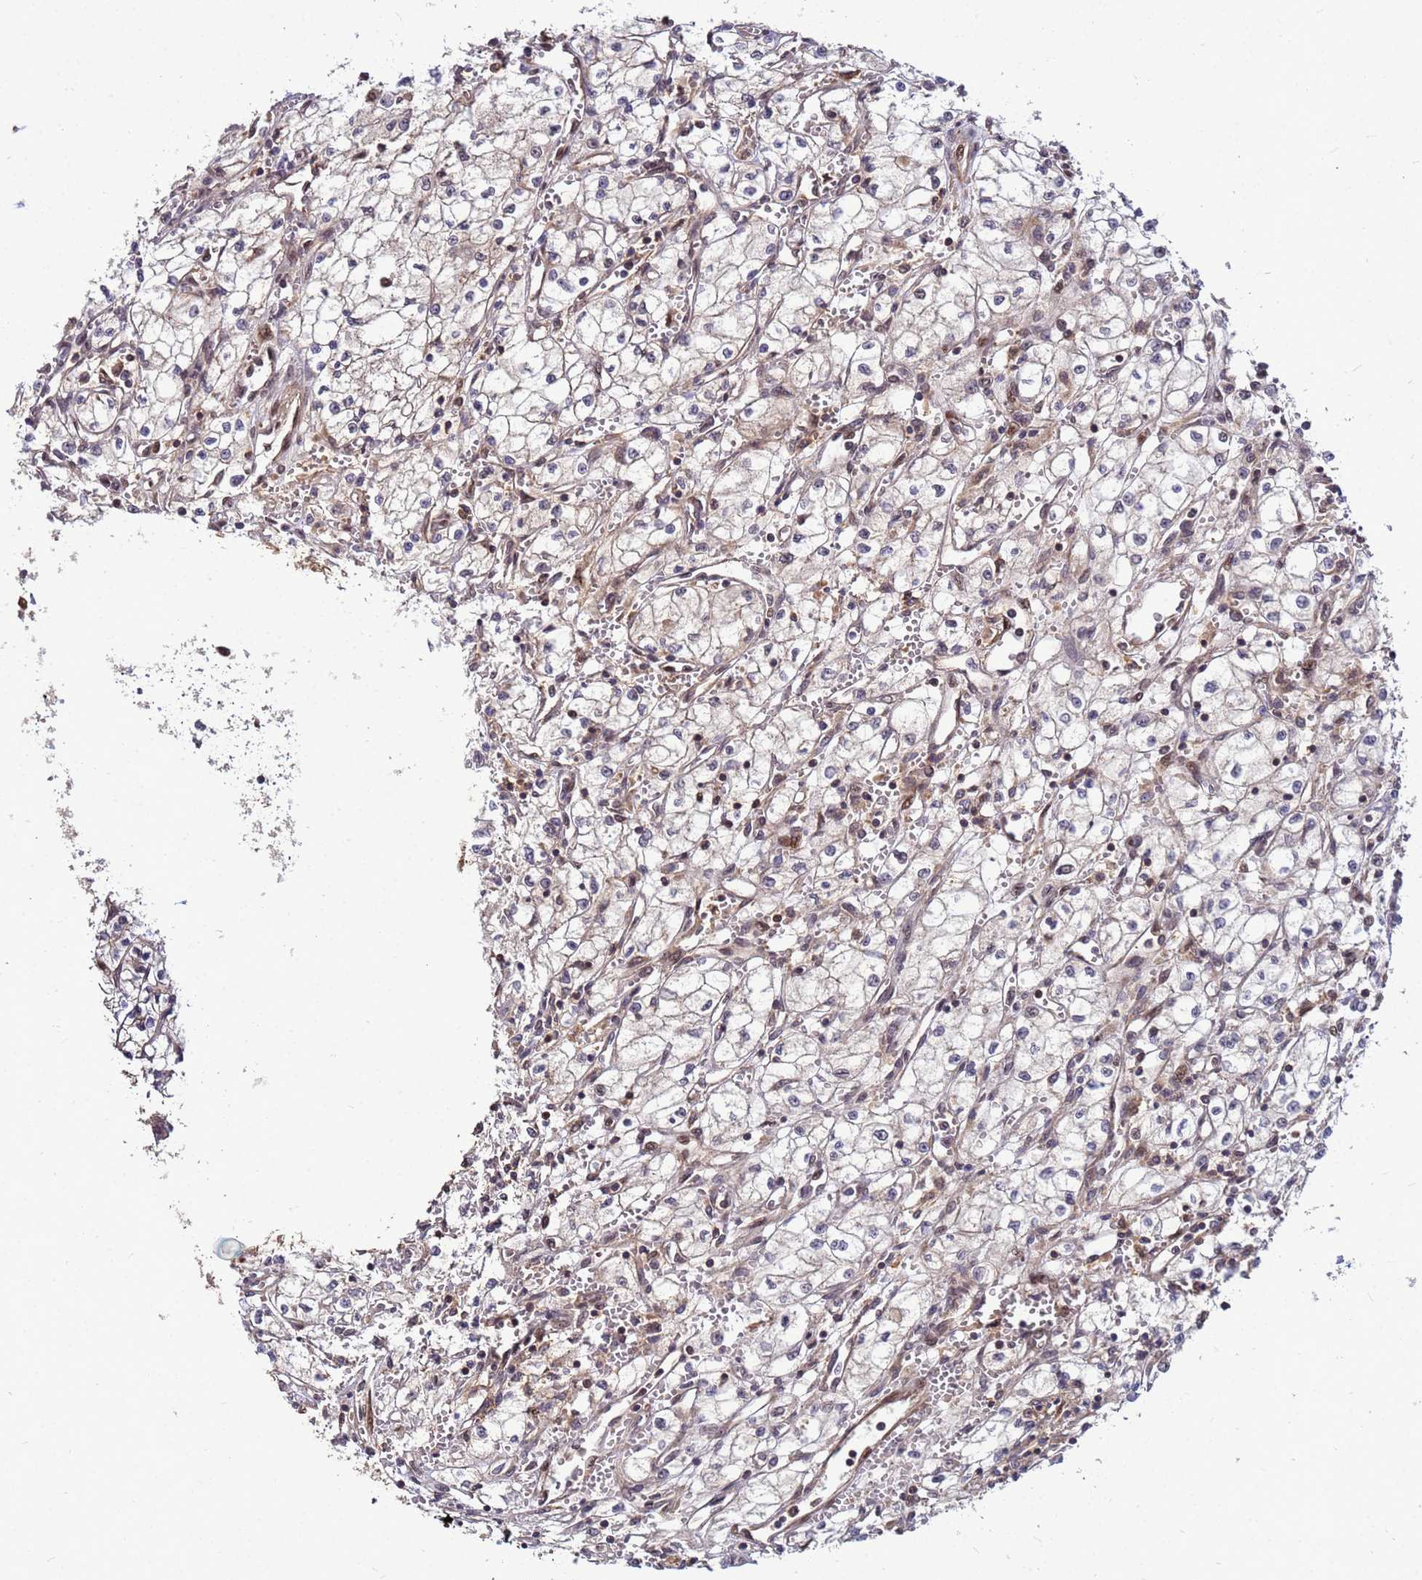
{"staining": {"intensity": "negative", "quantity": "none", "location": "none"}, "tissue": "renal cancer", "cell_type": "Tumor cells", "image_type": "cancer", "snomed": [{"axis": "morphology", "description": "Adenocarcinoma, NOS"}, {"axis": "topography", "description": "Kidney"}], "caption": "High magnification brightfield microscopy of renal cancer (adenocarcinoma) stained with DAB (brown) and counterstained with hematoxylin (blue): tumor cells show no significant expression. Nuclei are stained in blue.", "gene": "DUS4L", "patient": {"sex": "male", "age": 59}}